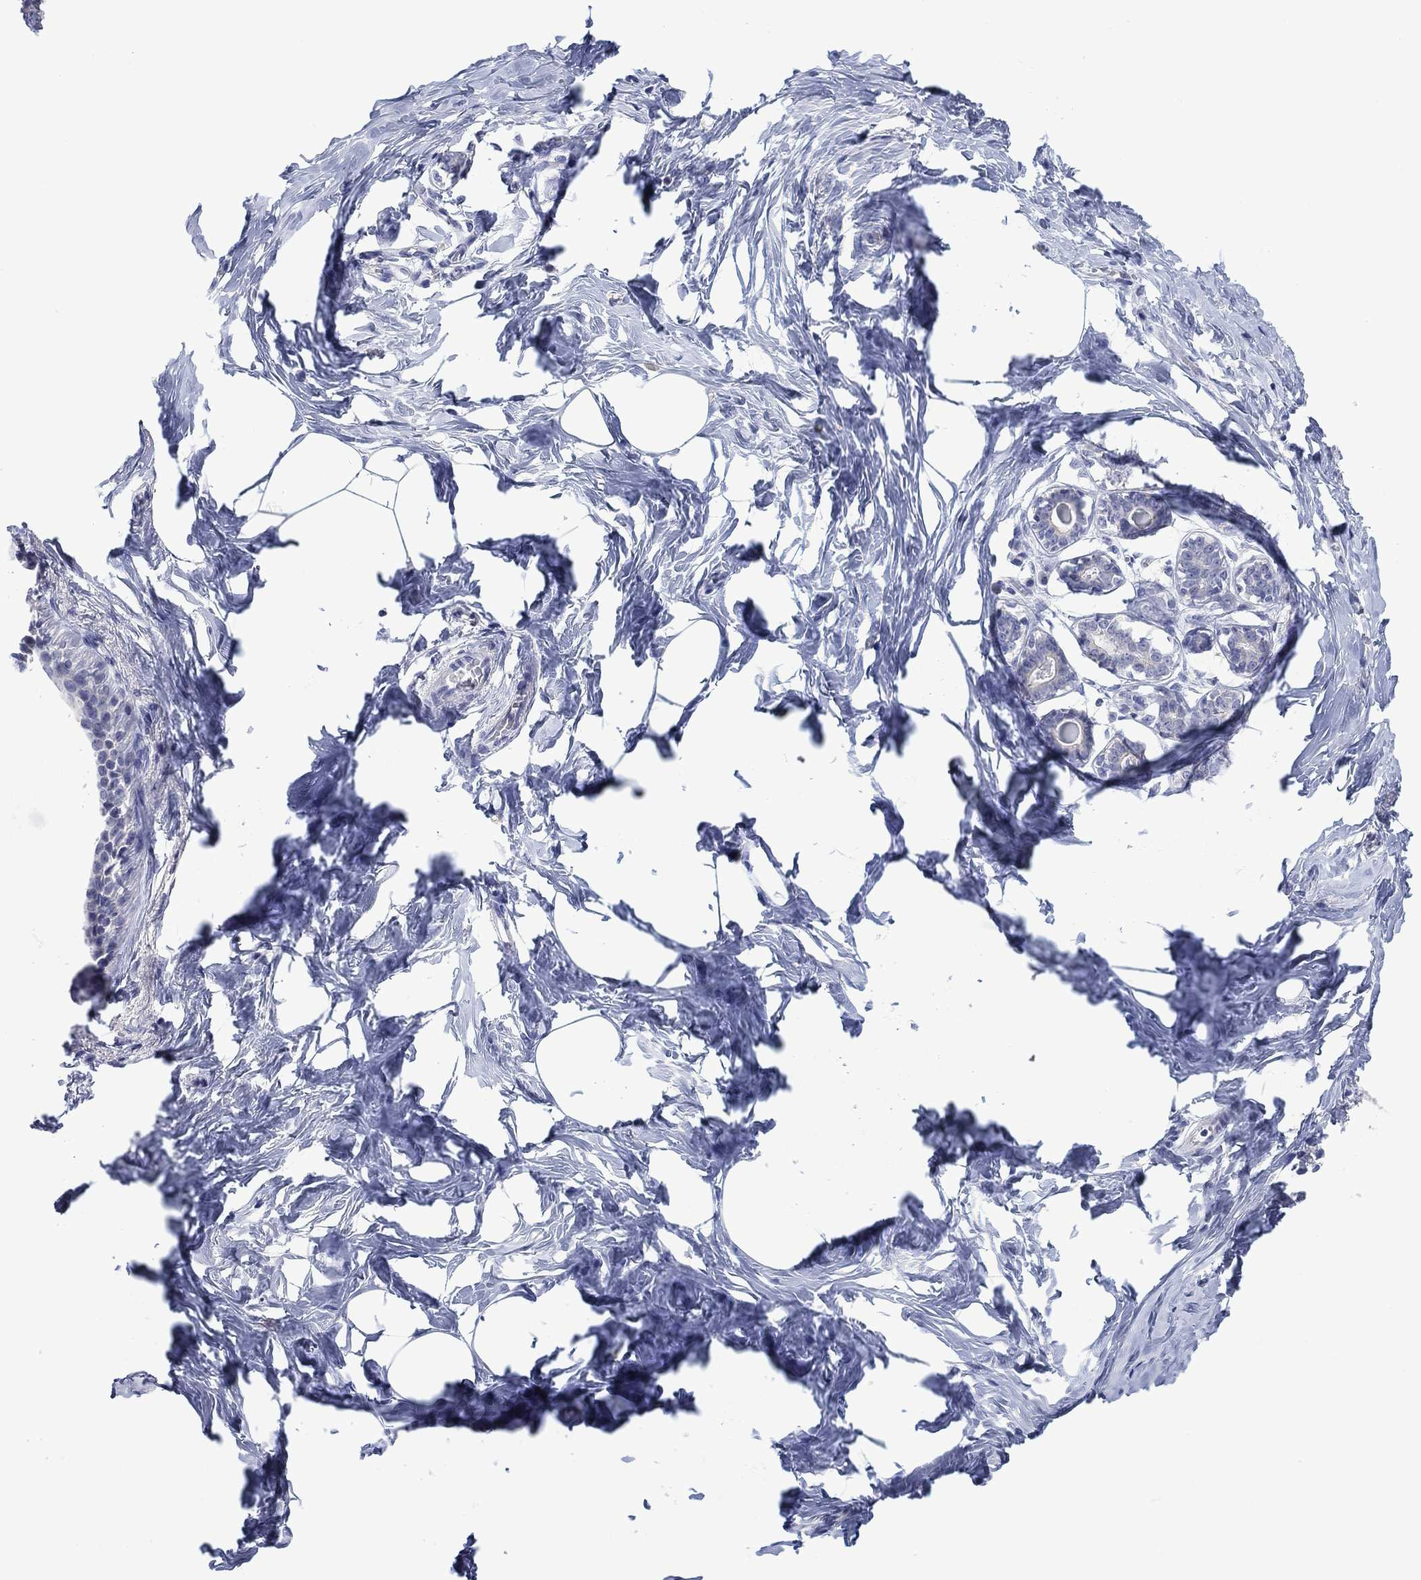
{"staining": {"intensity": "negative", "quantity": "none", "location": "none"}, "tissue": "breast", "cell_type": "Adipocytes", "image_type": "normal", "snomed": [{"axis": "morphology", "description": "Normal tissue, NOS"}, {"axis": "morphology", "description": "Lobular carcinoma, in situ"}, {"axis": "topography", "description": "Breast"}], "caption": "Immunohistochemistry image of unremarkable breast: breast stained with DAB displays no significant protein staining in adipocytes.", "gene": "FER1L6", "patient": {"sex": "female", "age": 35}}